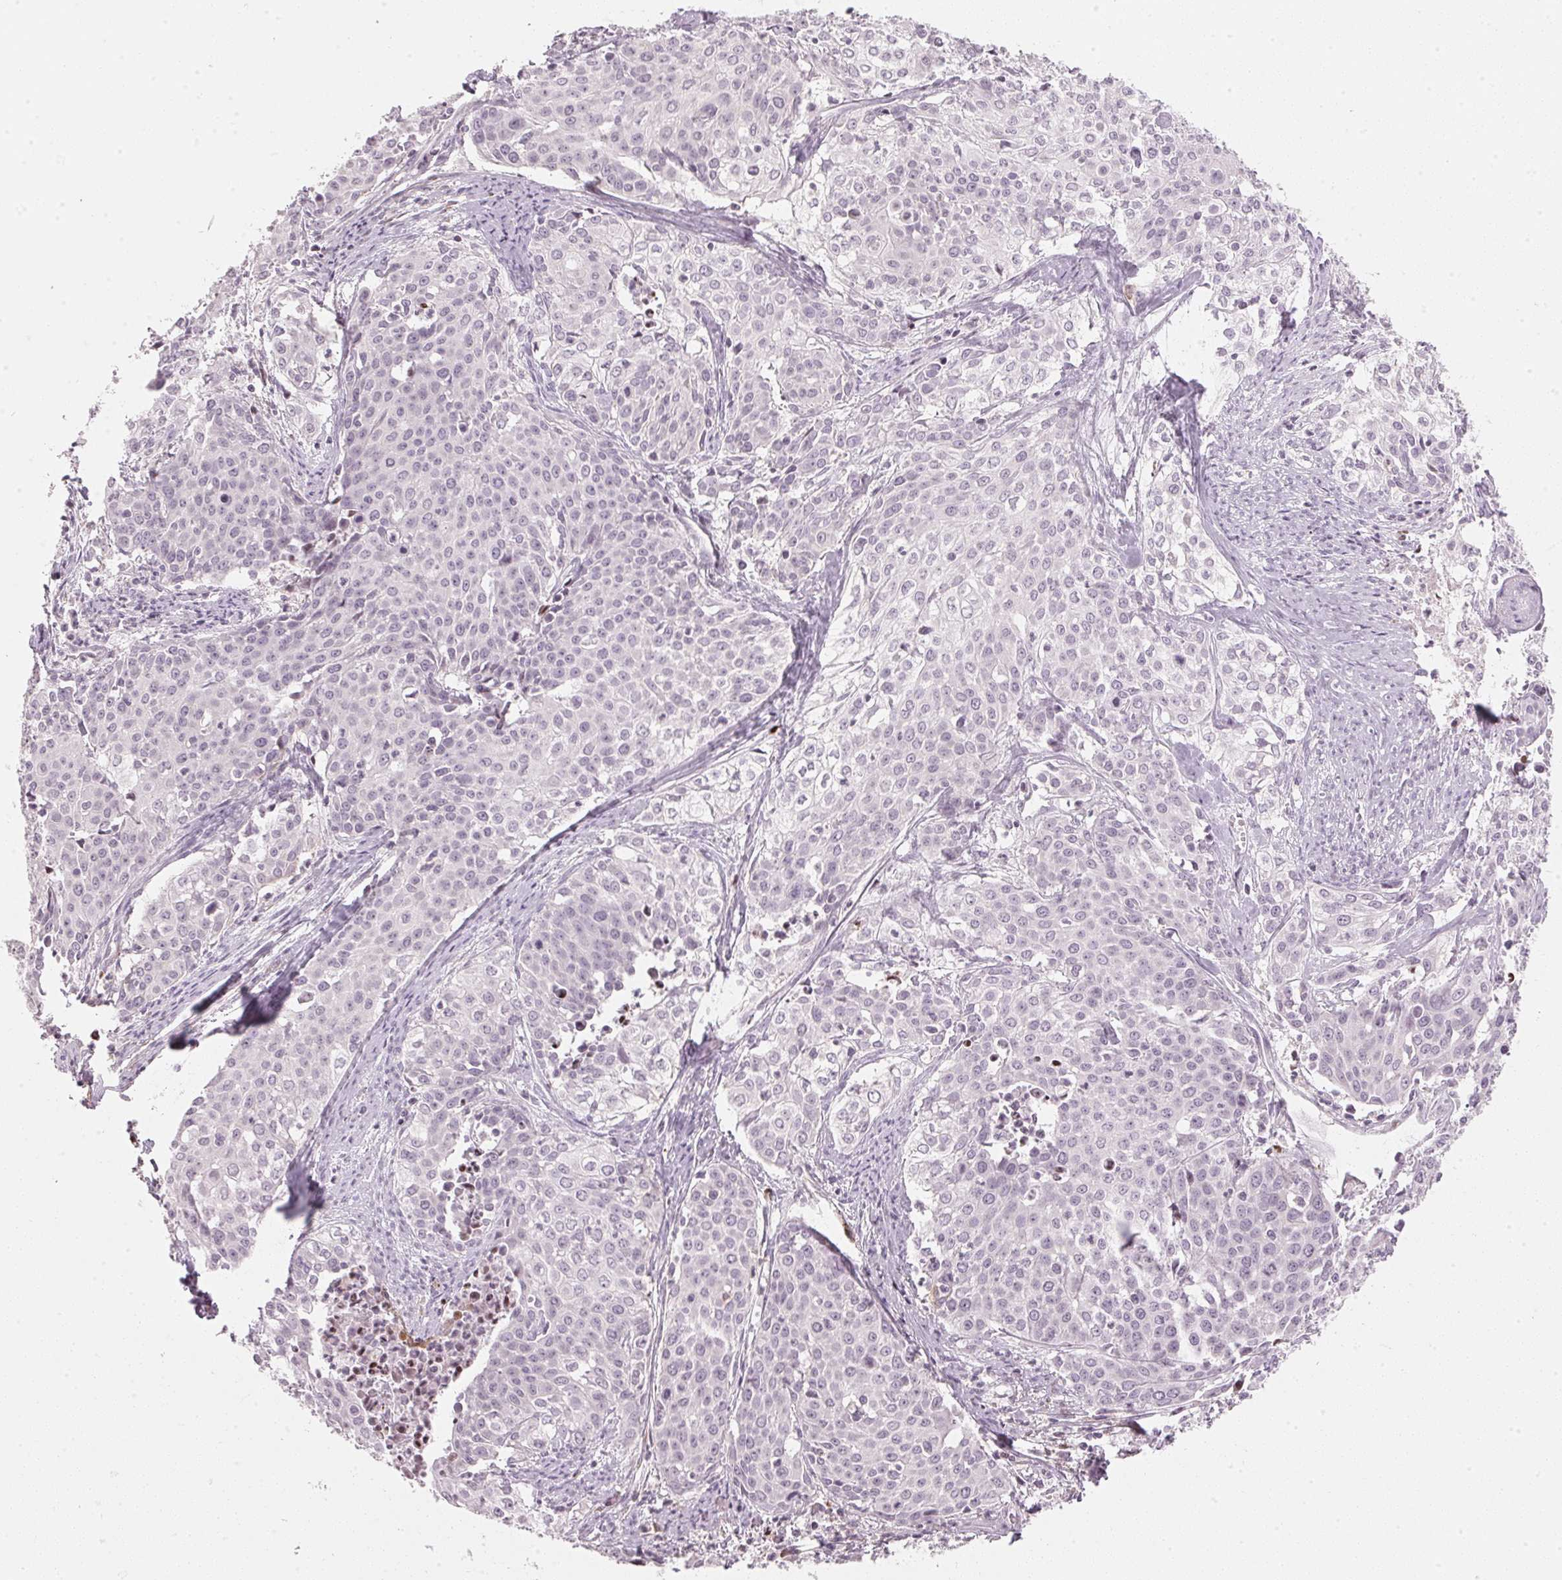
{"staining": {"intensity": "negative", "quantity": "none", "location": "none"}, "tissue": "cervical cancer", "cell_type": "Tumor cells", "image_type": "cancer", "snomed": [{"axis": "morphology", "description": "Squamous cell carcinoma, NOS"}, {"axis": "topography", "description": "Cervix"}], "caption": "DAB (3,3'-diaminobenzidine) immunohistochemical staining of cervical cancer displays no significant positivity in tumor cells.", "gene": "SFRP4", "patient": {"sex": "female", "age": 39}}